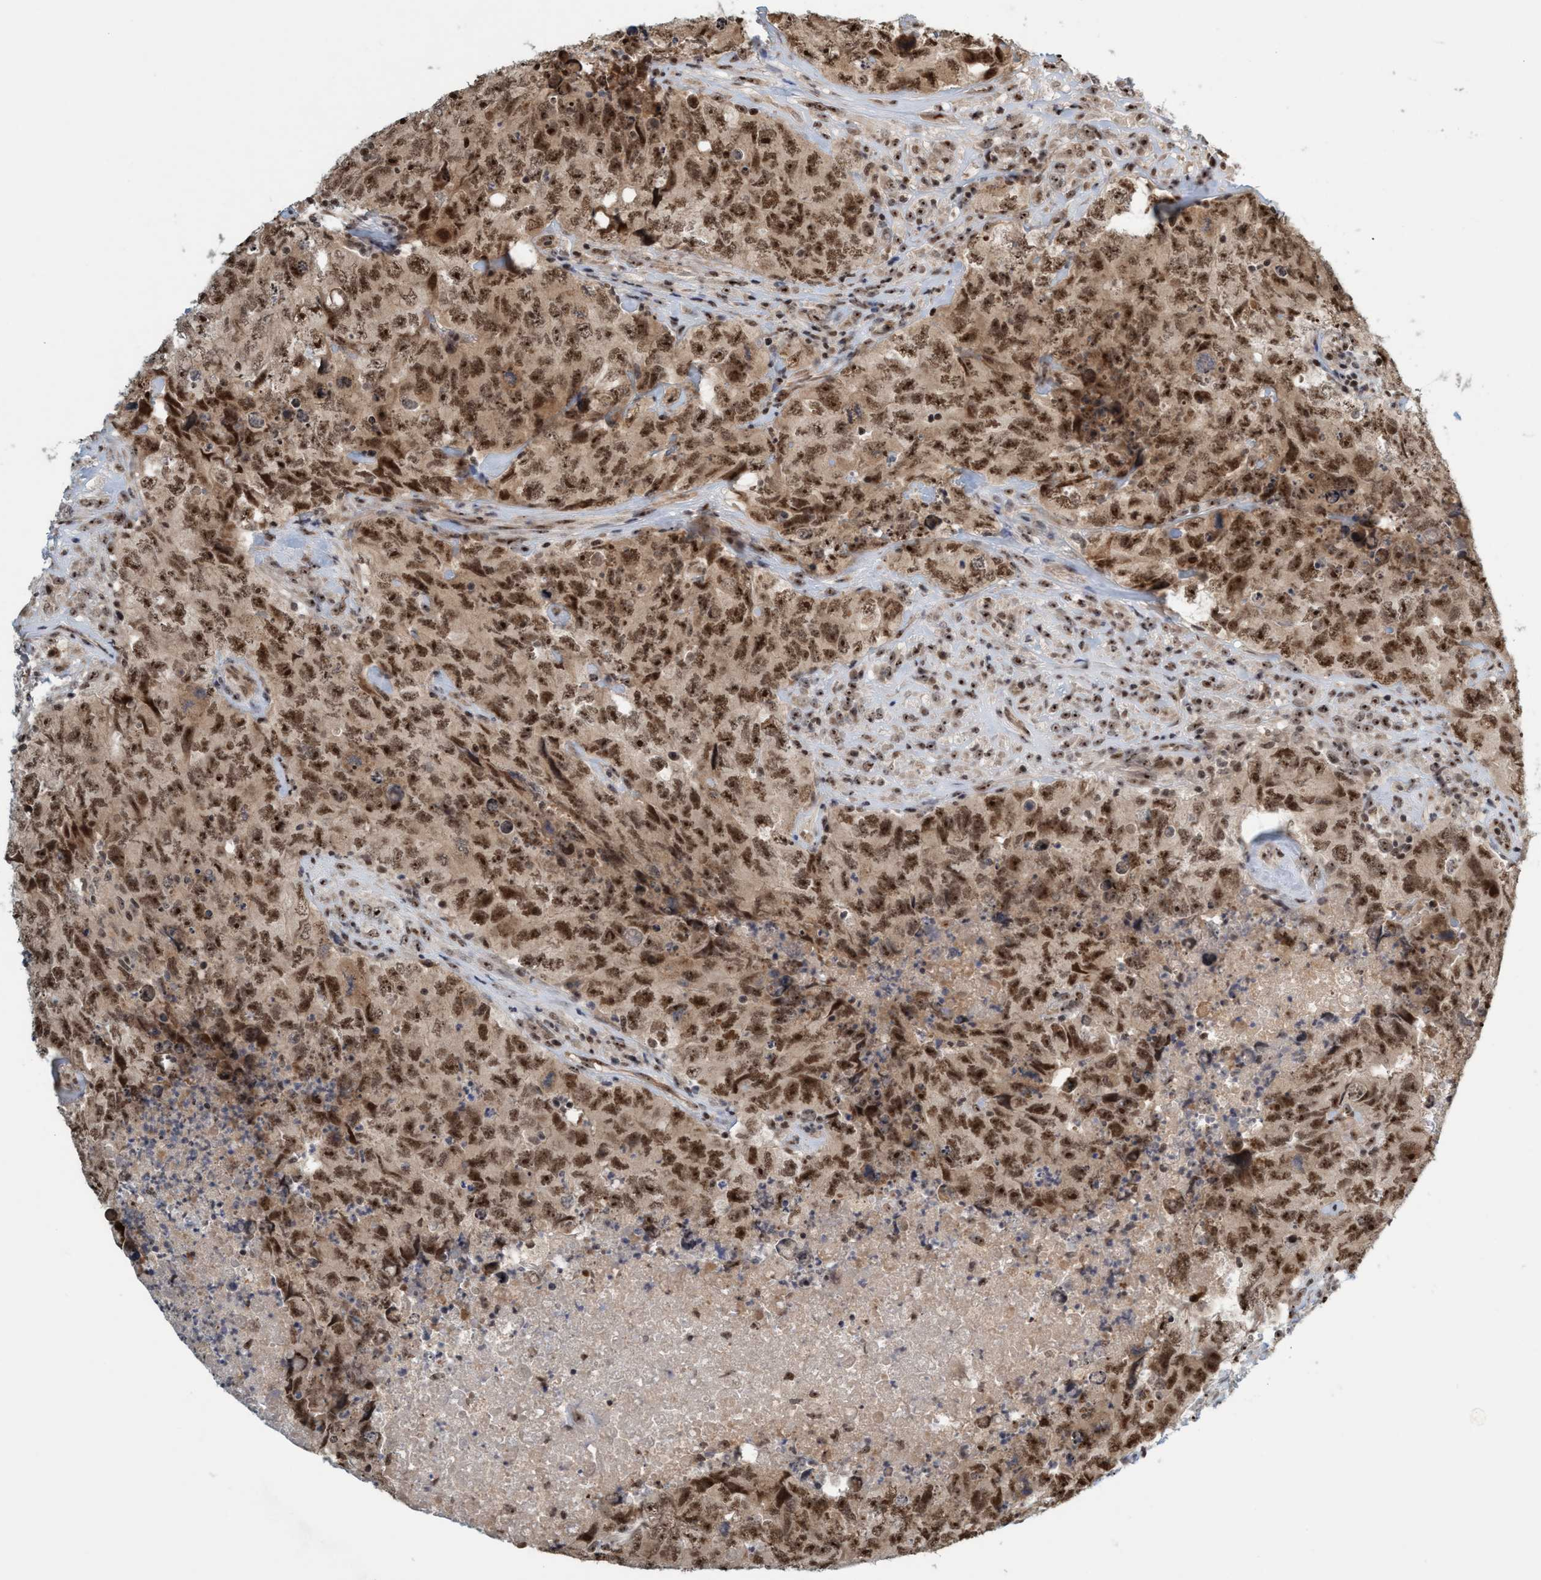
{"staining": {"intensity": "moderate", "quantity": ">75%", "location": "nuclear"}, "tissue": "testis cancer", "cell_type": "Tumor cells", "image_type": "cancer", "snomed": [{"axis": "morphology", "description": "Carcinoma, Embryonal, NOS"}, {"axis": "topography", "description": "Testis"}], "caption": "IHC image of testis cancer (embryonal carcinoma) stained for a protein (brown), which exhibits medium levels of moderate nuclear expression in approximately >75% of tumor cells.", "gene": "SMCR8", "patient": {"sex": "male", "age": 32}}